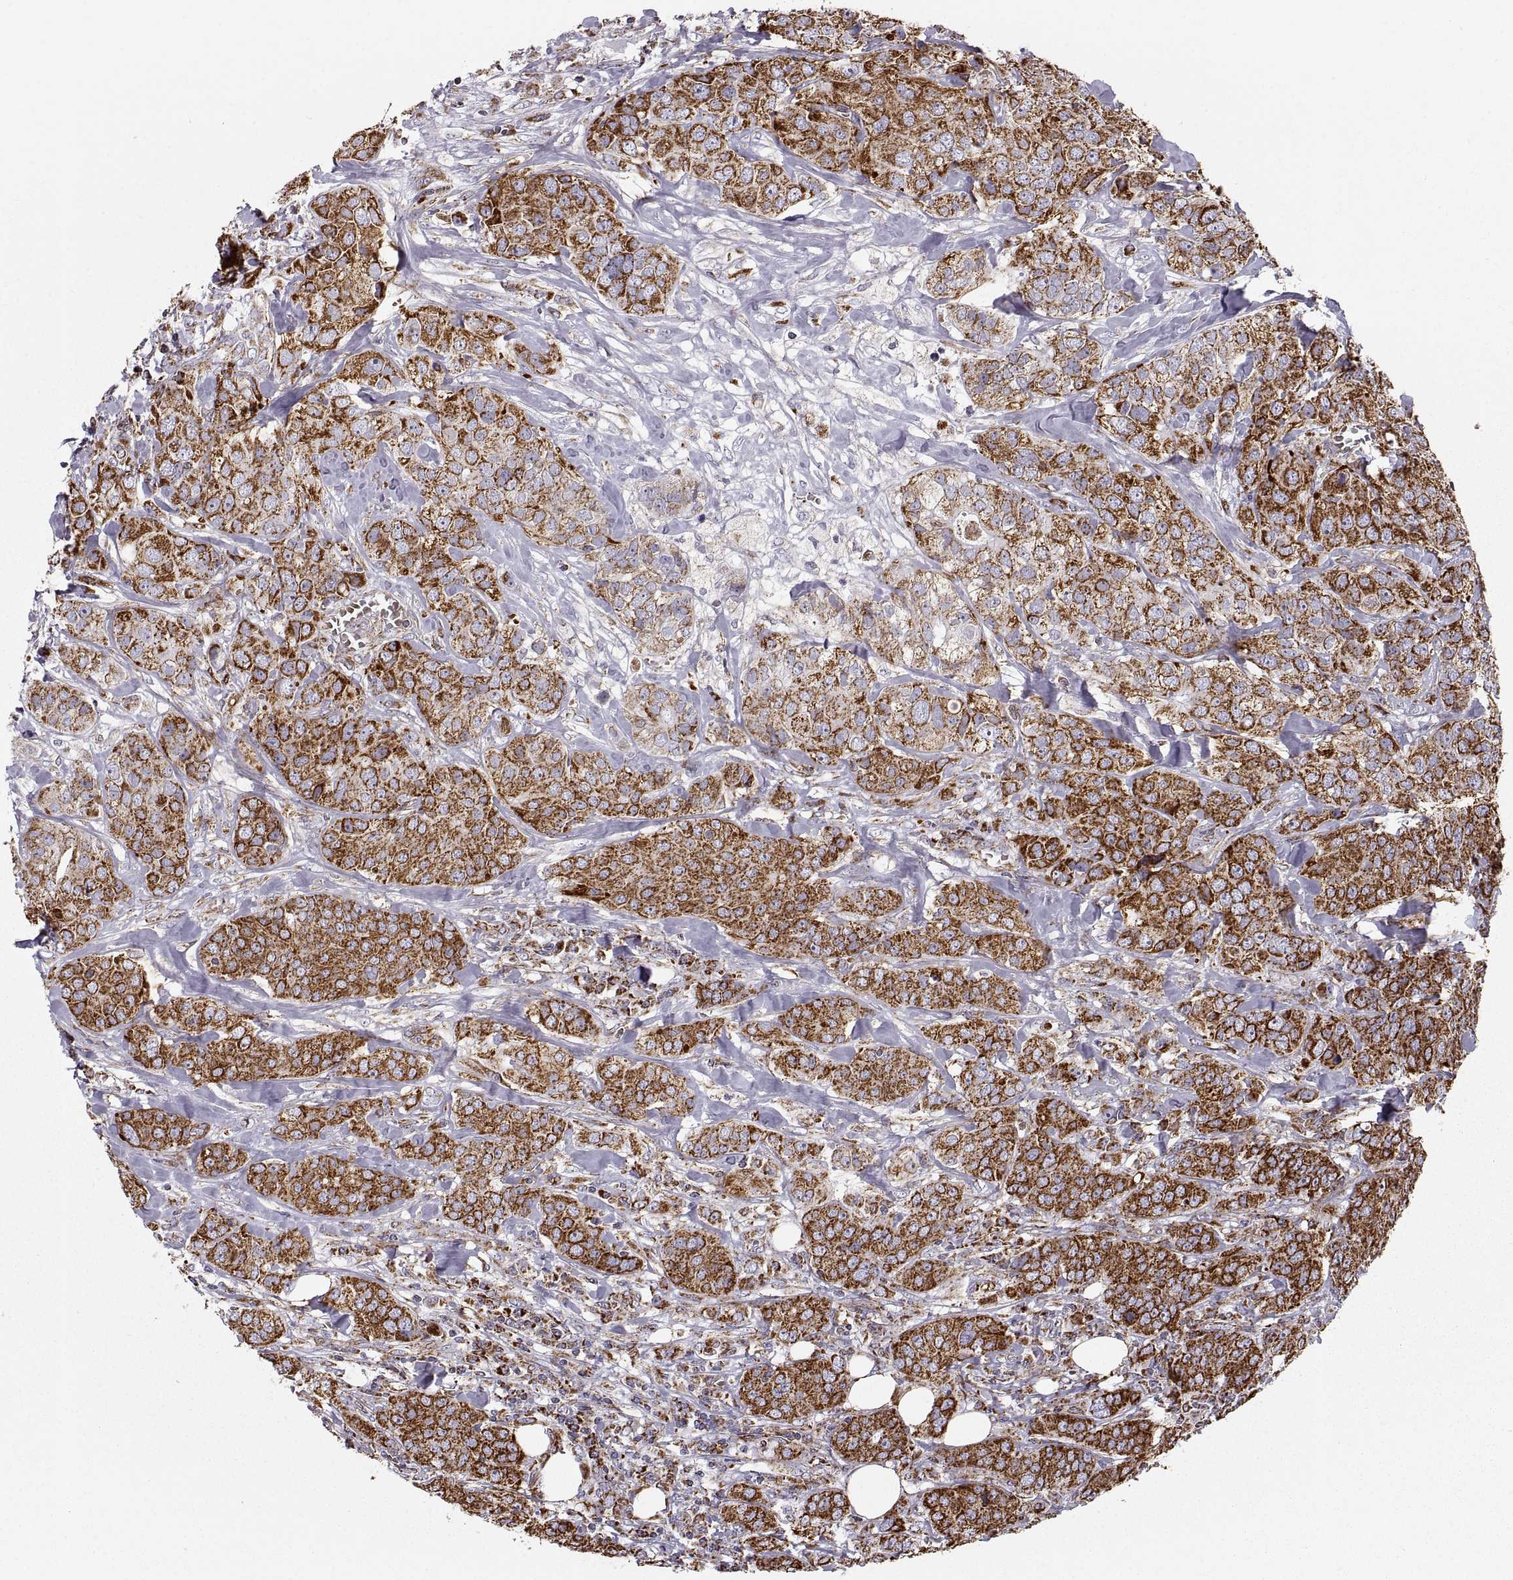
{"staining": {"intensity": "strong", "quantity": ">75%", "location": "cytoplasmic/membranous"}, "tissue": "breast cancer", "cell_type": "Tumor cells", "image_type": "cancer", "snomed": [{"axis": "morphology", "description": "Duct carcinoma"}, {"axis": "topography", "description": "Breast"}], "caption": "A micrograph showing strong cytoplasmic/membranous expression in approximately >75% of tumor cells in breast cancer, as visualized by brown immunohistochemical staining.", "gene": "ARSD", "patient": {"sex": "female", "age": 43}}